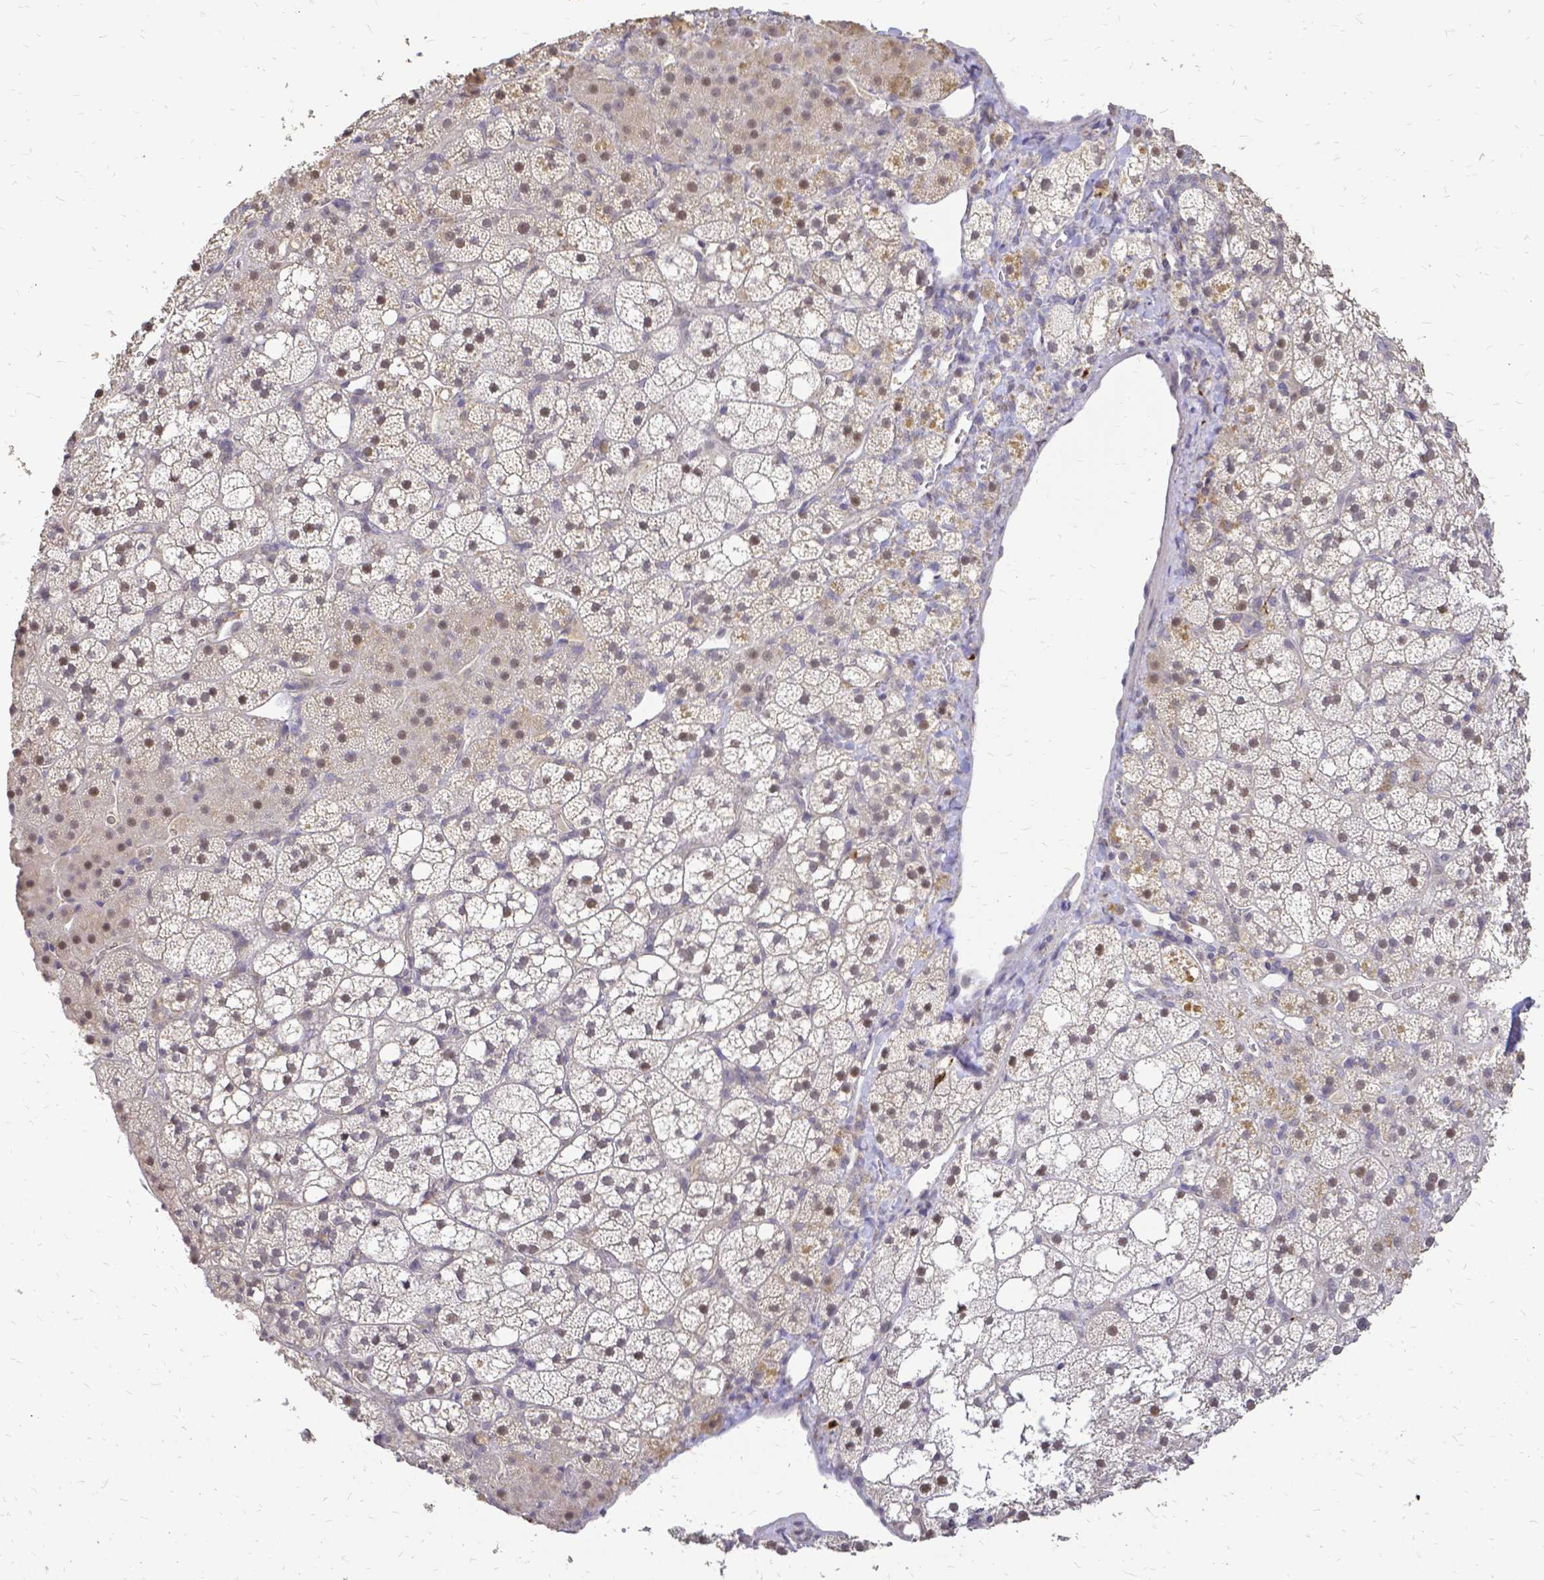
{"staining": {"intensity": "moderate", "quantity": "<25%", "location": "cytoplasmic/membranous,nuclear"}, "tissue": "adrenal gland", "cell_type": "Glandular cells", "image_type": "normal", "snomed": [{"axis": "morphology", "description": "Normal tissue, NOS"}, {"axis": "topography", "description": "Adrenal gland"}], "caption": "Adrenal gland was stained to show a protein in brown. There is low levels of moderate cytoplasmic/membranous,nuclear staining in approximately <25% of glandular cells. (DAB IHC, brown staining for protein, blue staining for nuclei).", "gene": "CIB1", "patient": {"sex": "male", "age": 53}}